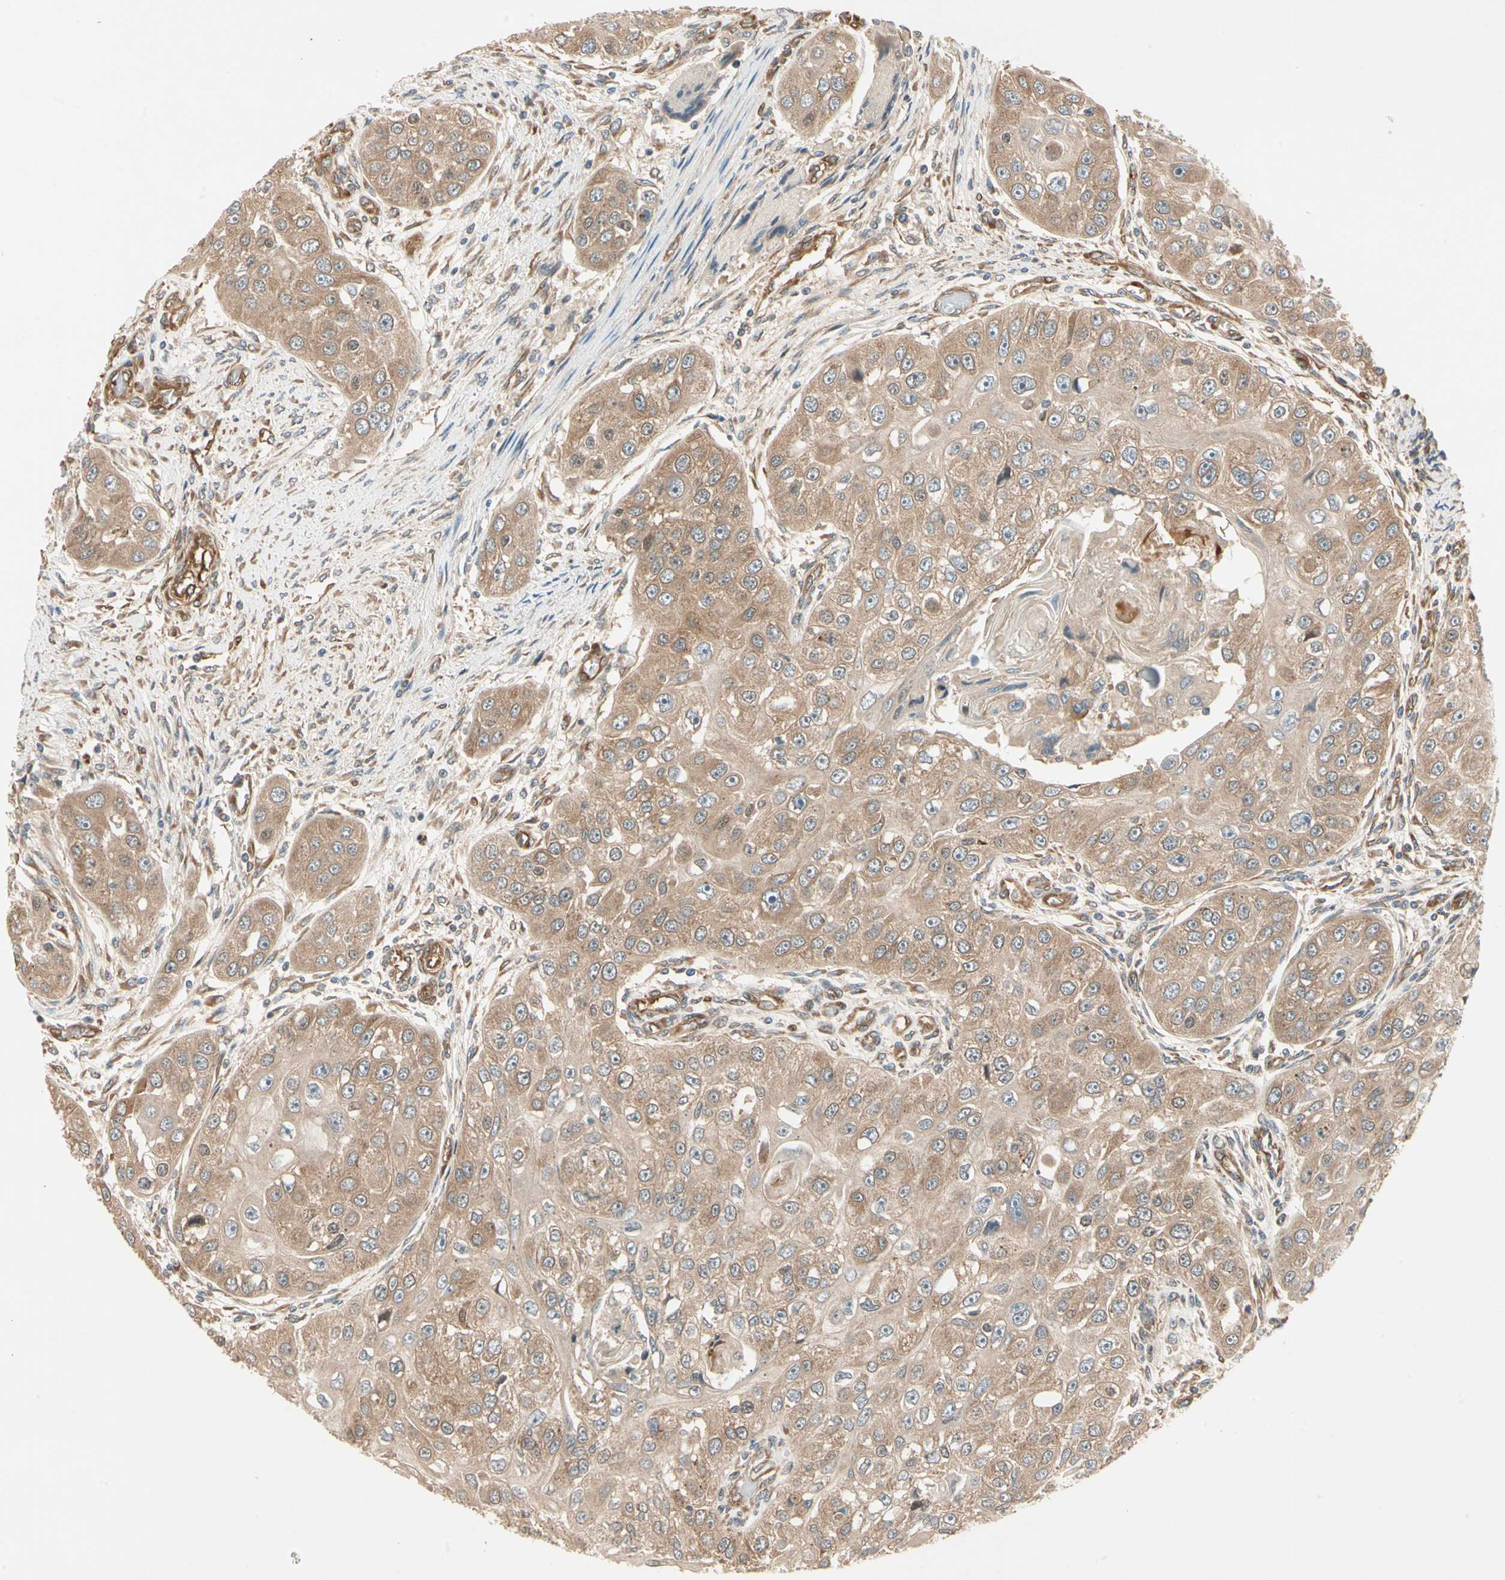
{"staining": {"intensity": "moderate", "quantity": ">75%", "location": "cytoplasmic/membranous"}, "tissue": "head and neck cancer", "cell_type": "Tumor cells", "image_type": "cancer", "snomed": [{"axis": "morphology", "description": "Normal tissue, NOS"}, {"axis": "morphology", "description": "Squamous cell carcinoma, NOS"}, {"axis": "topography", "description": "Skeletal muscle"}, {"axis": "topography", "description": "Head-Neck"}], "caption": "A histopathology image of human squamous cell carcinoma (head and neck) stained for a protein exhibits moderate cytoplasmic/membranous brown staining in tumor cells.", "gene": "ROCK2", "patient": {"sex": "male", "age": 51}}